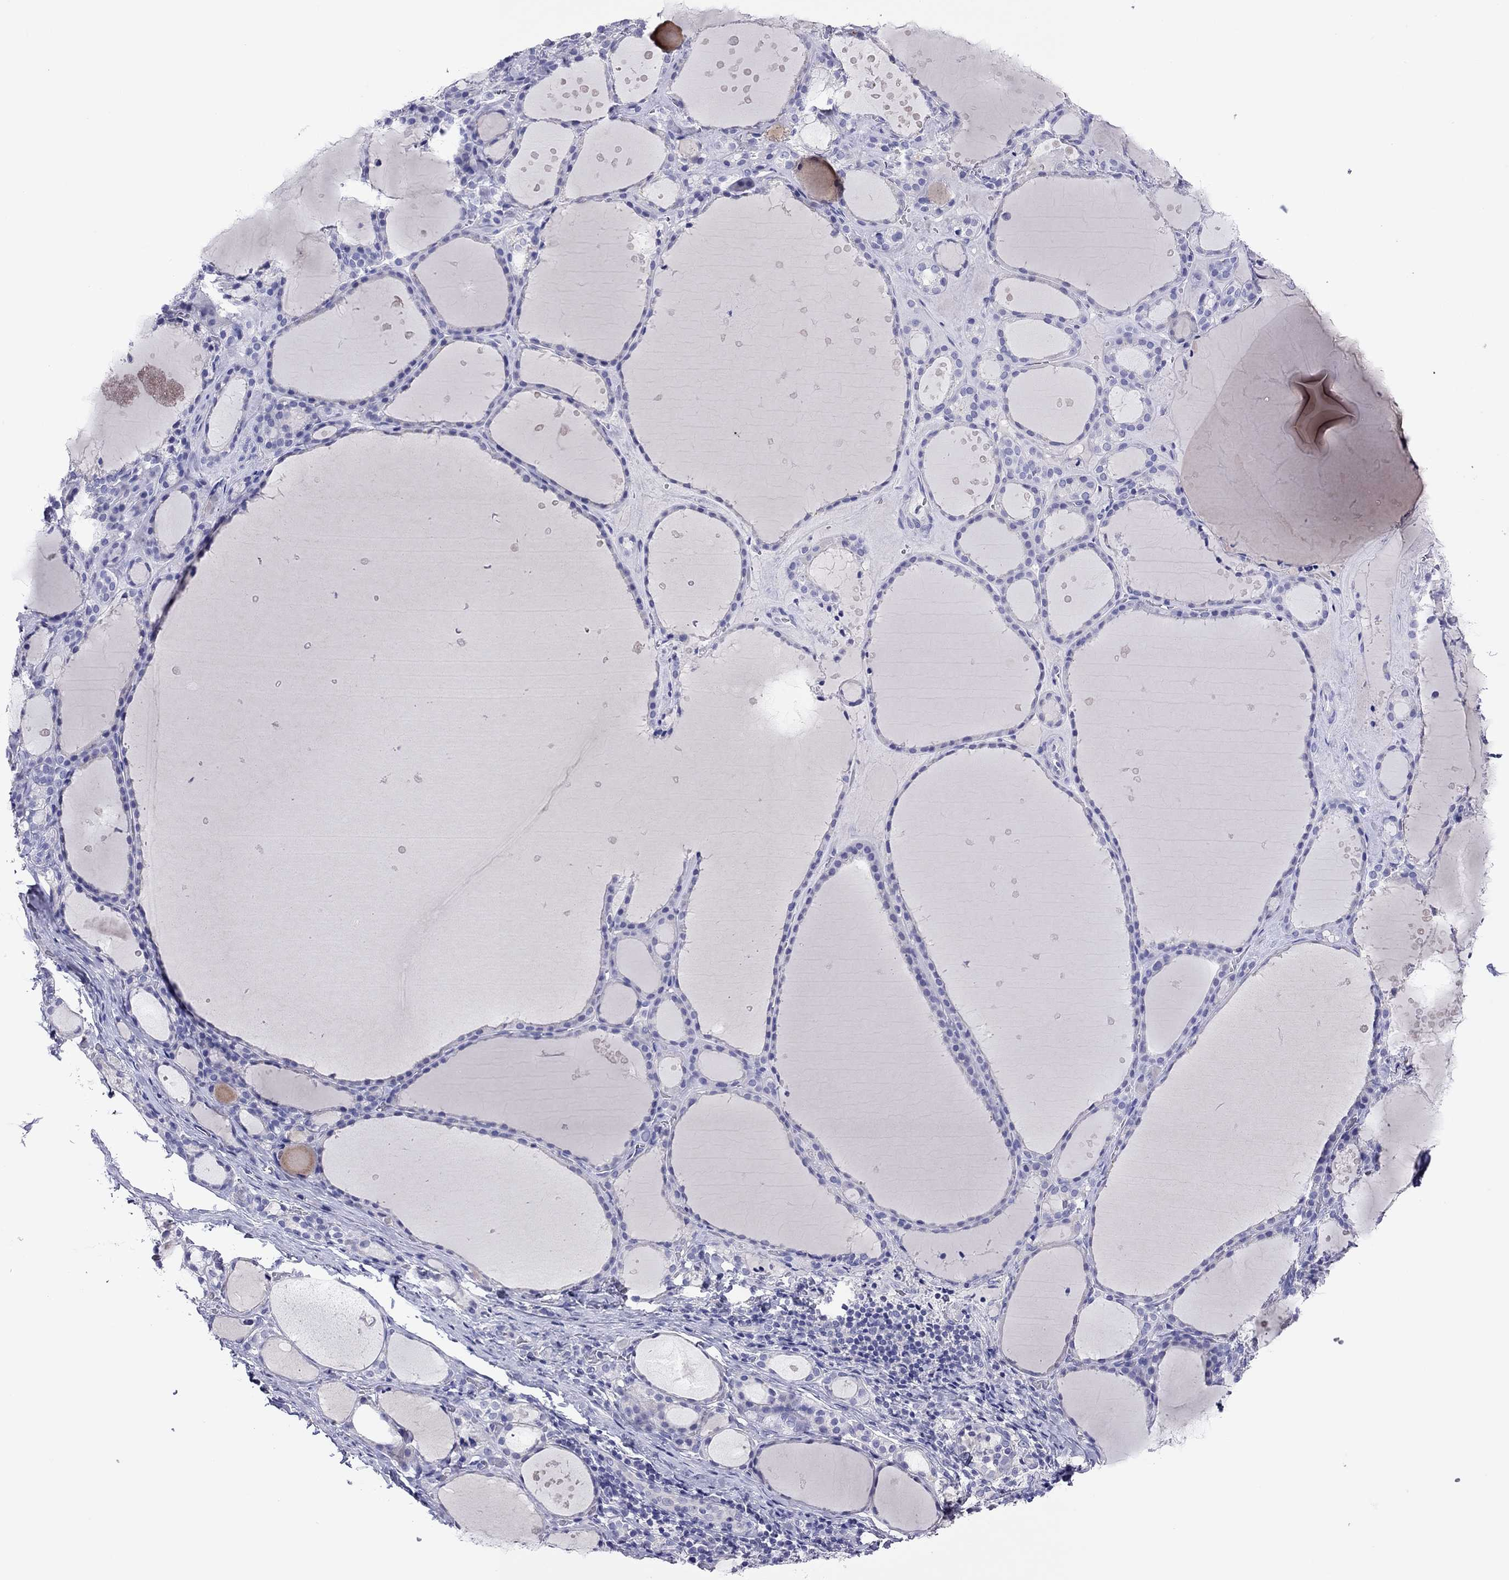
{"staining": {"intensity": "negative", "quantity": "none", "location": "none"}, "tissue": "thyroid gland", "cell_type": "Glandular cells", "image_type": "normal", "snomed": [{"axis": "morphology", "description": "Normal tissue, NOS"}, {"axis": "topography", "description": "Thyroid gland"}], "caption": "Thyroid gland stained for a protein using immunohistochemistry (IHC) reveals no positivity glandular cells.", "gene": "CAPNS2", "patient": {"sex": "male", "age": 68}}